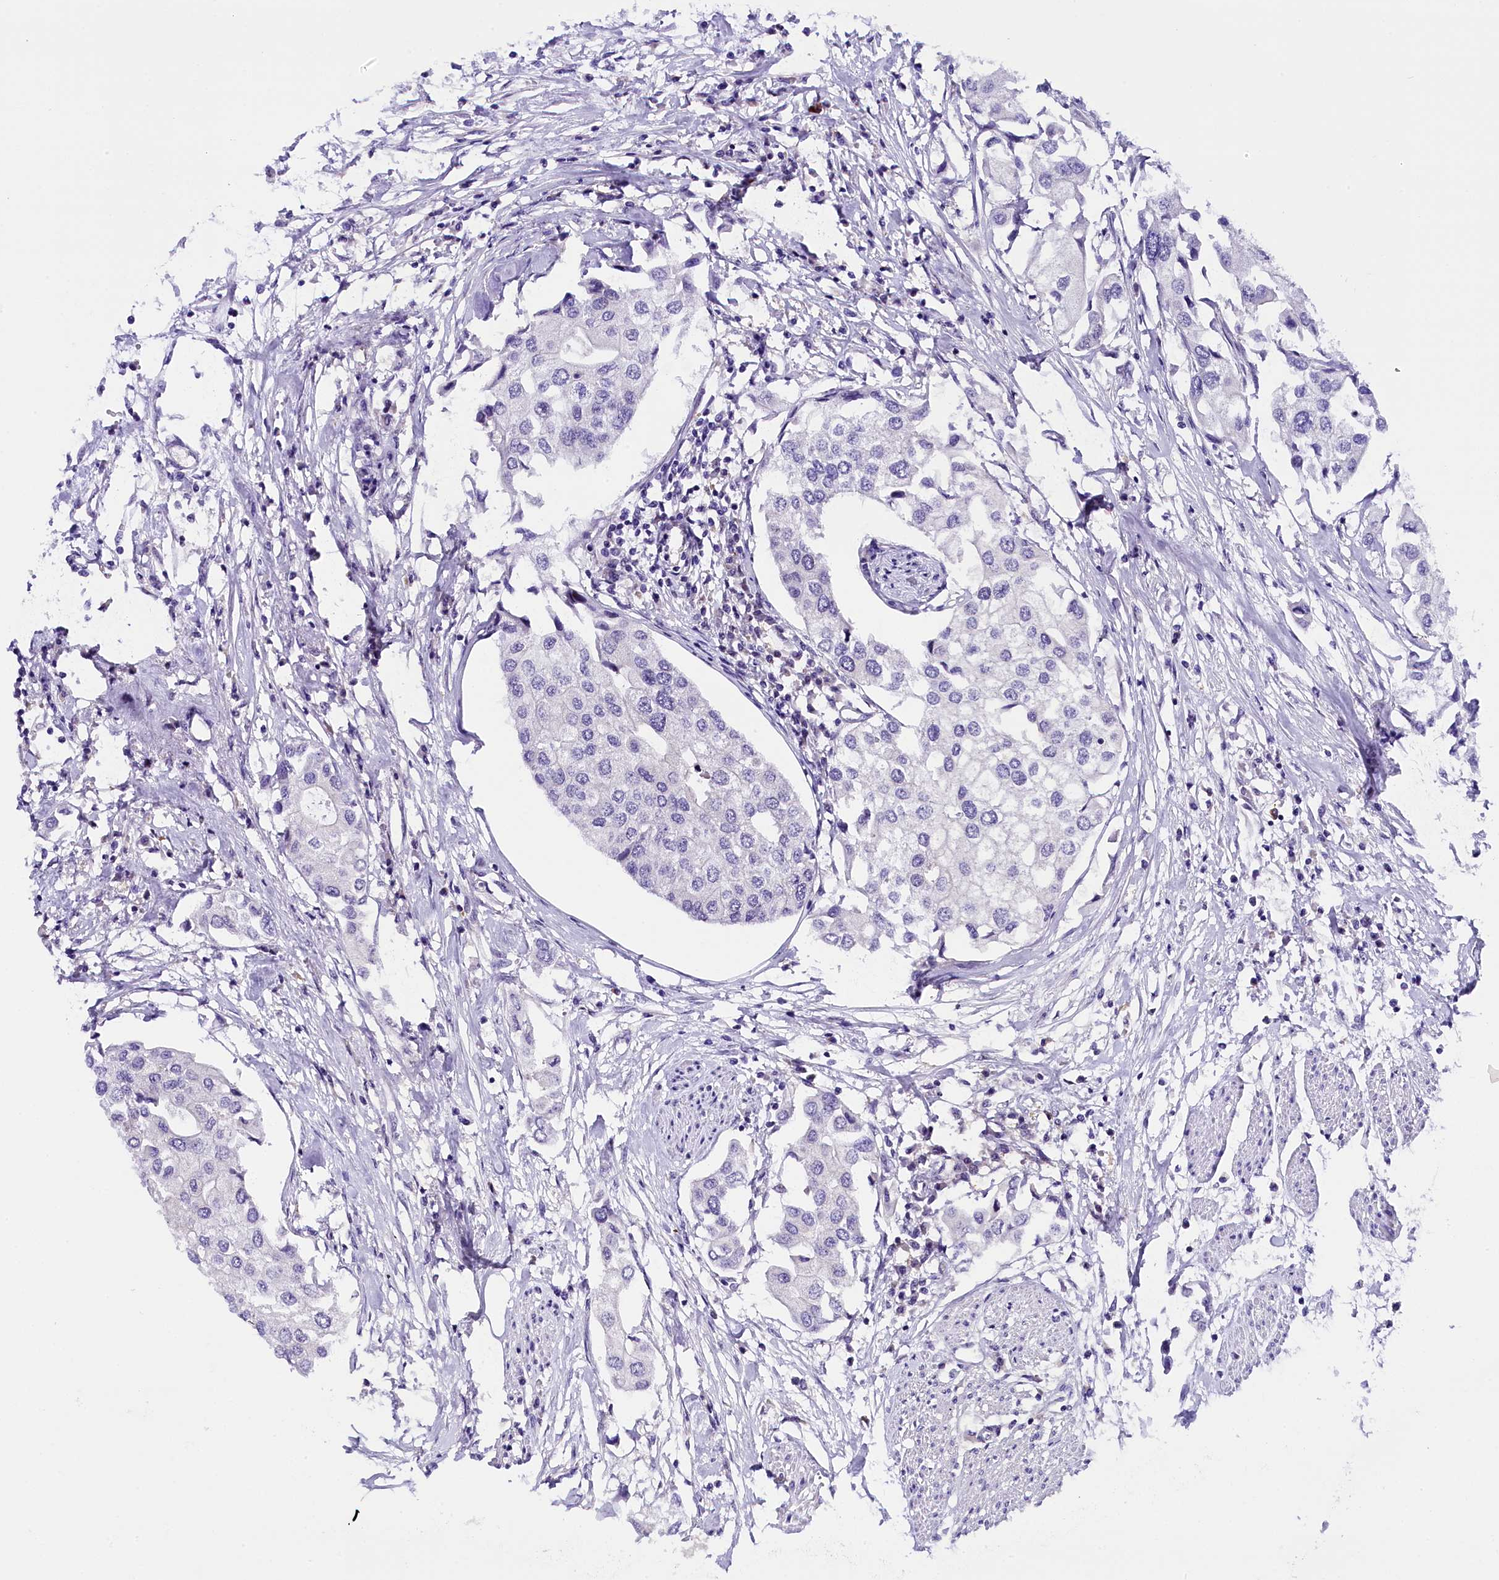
{"staining": {"intensity": "negative", "quantity": "none", "location": "none"}, "tissue": "urothelial cancer", "cell_type": "Tumor cells", "image_type": "cancer", "snomed": [{"axis": "morphology", "description": "Urothelial carcinoma, High grade"}, {"axis": "topography", "description": "Urinary bladder"}], "caption": "An immunohistochemistry photomicrograph of urothelial cancer is shown. There is no staining in tumor cells of urothelial cancer. (Brightfield microscopy of DAB (3,3'-diaminobenzidine) immunohistochemistry at high magnification).", "gene": "IQCN", "patient": {"sex": "male", "age": 64}}